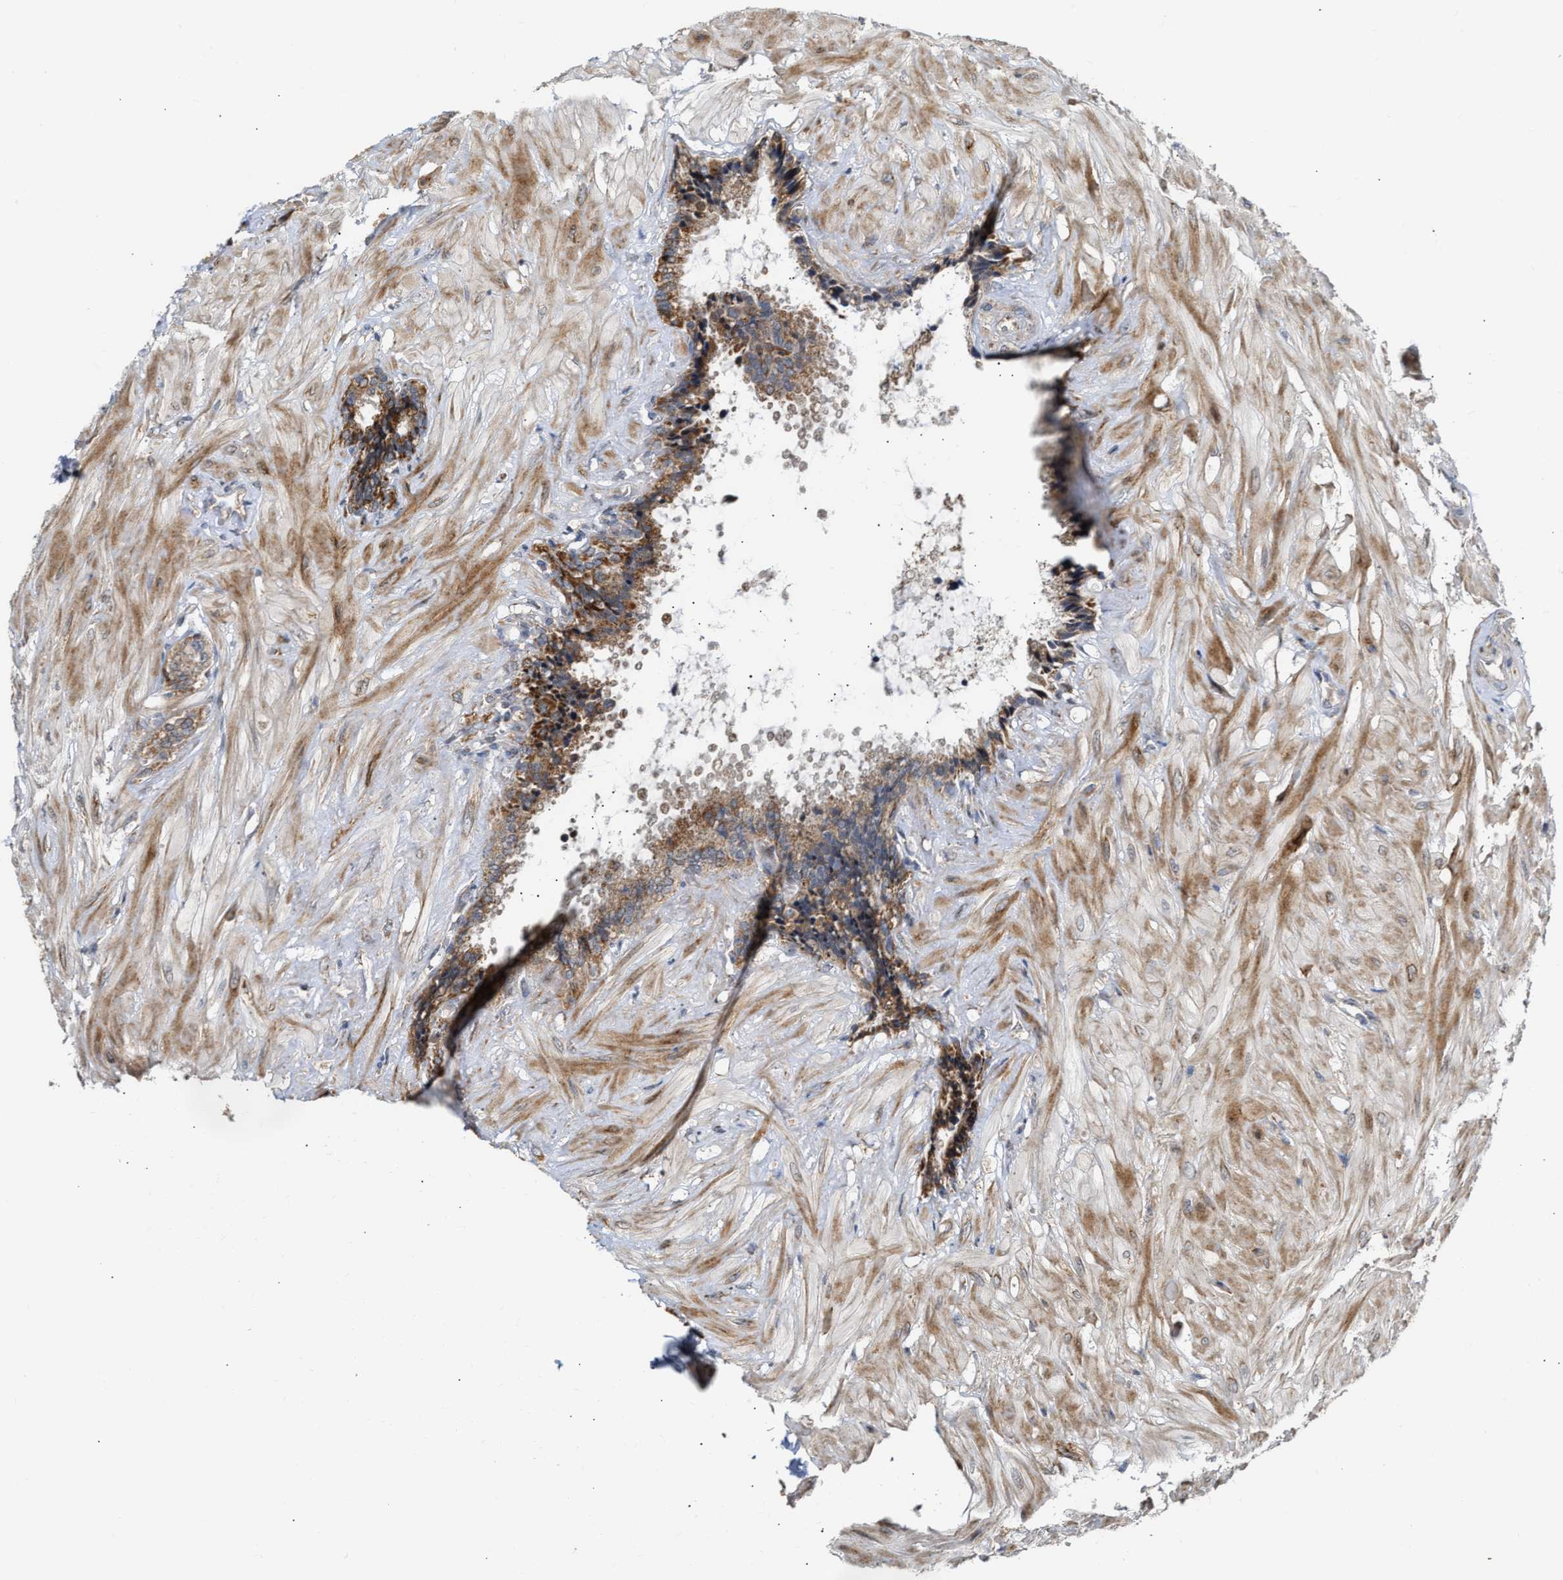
{"staining": {"intensity": "moderate", "quantity": ">75%", "location": "cytoplasmic/membranous"}, "tissue": "seminal vesicle", "cell_type": "Glandular cells", "image_type": "normal", "snomed": [{"axis": "morphology", "description": "Normal tissue, NOS"}, {"axis": "topography", "description": "Seminal veicle"}], "caption": "This is a histology image of immunohistochemistry (IHC) staining of unremarkable seminal vesicle, which shows moderate expression in the cytoplasmic/membranous of glandular cells.", "gene": "DEPTOR", "patient": {"sex": "male", "age": 46}}